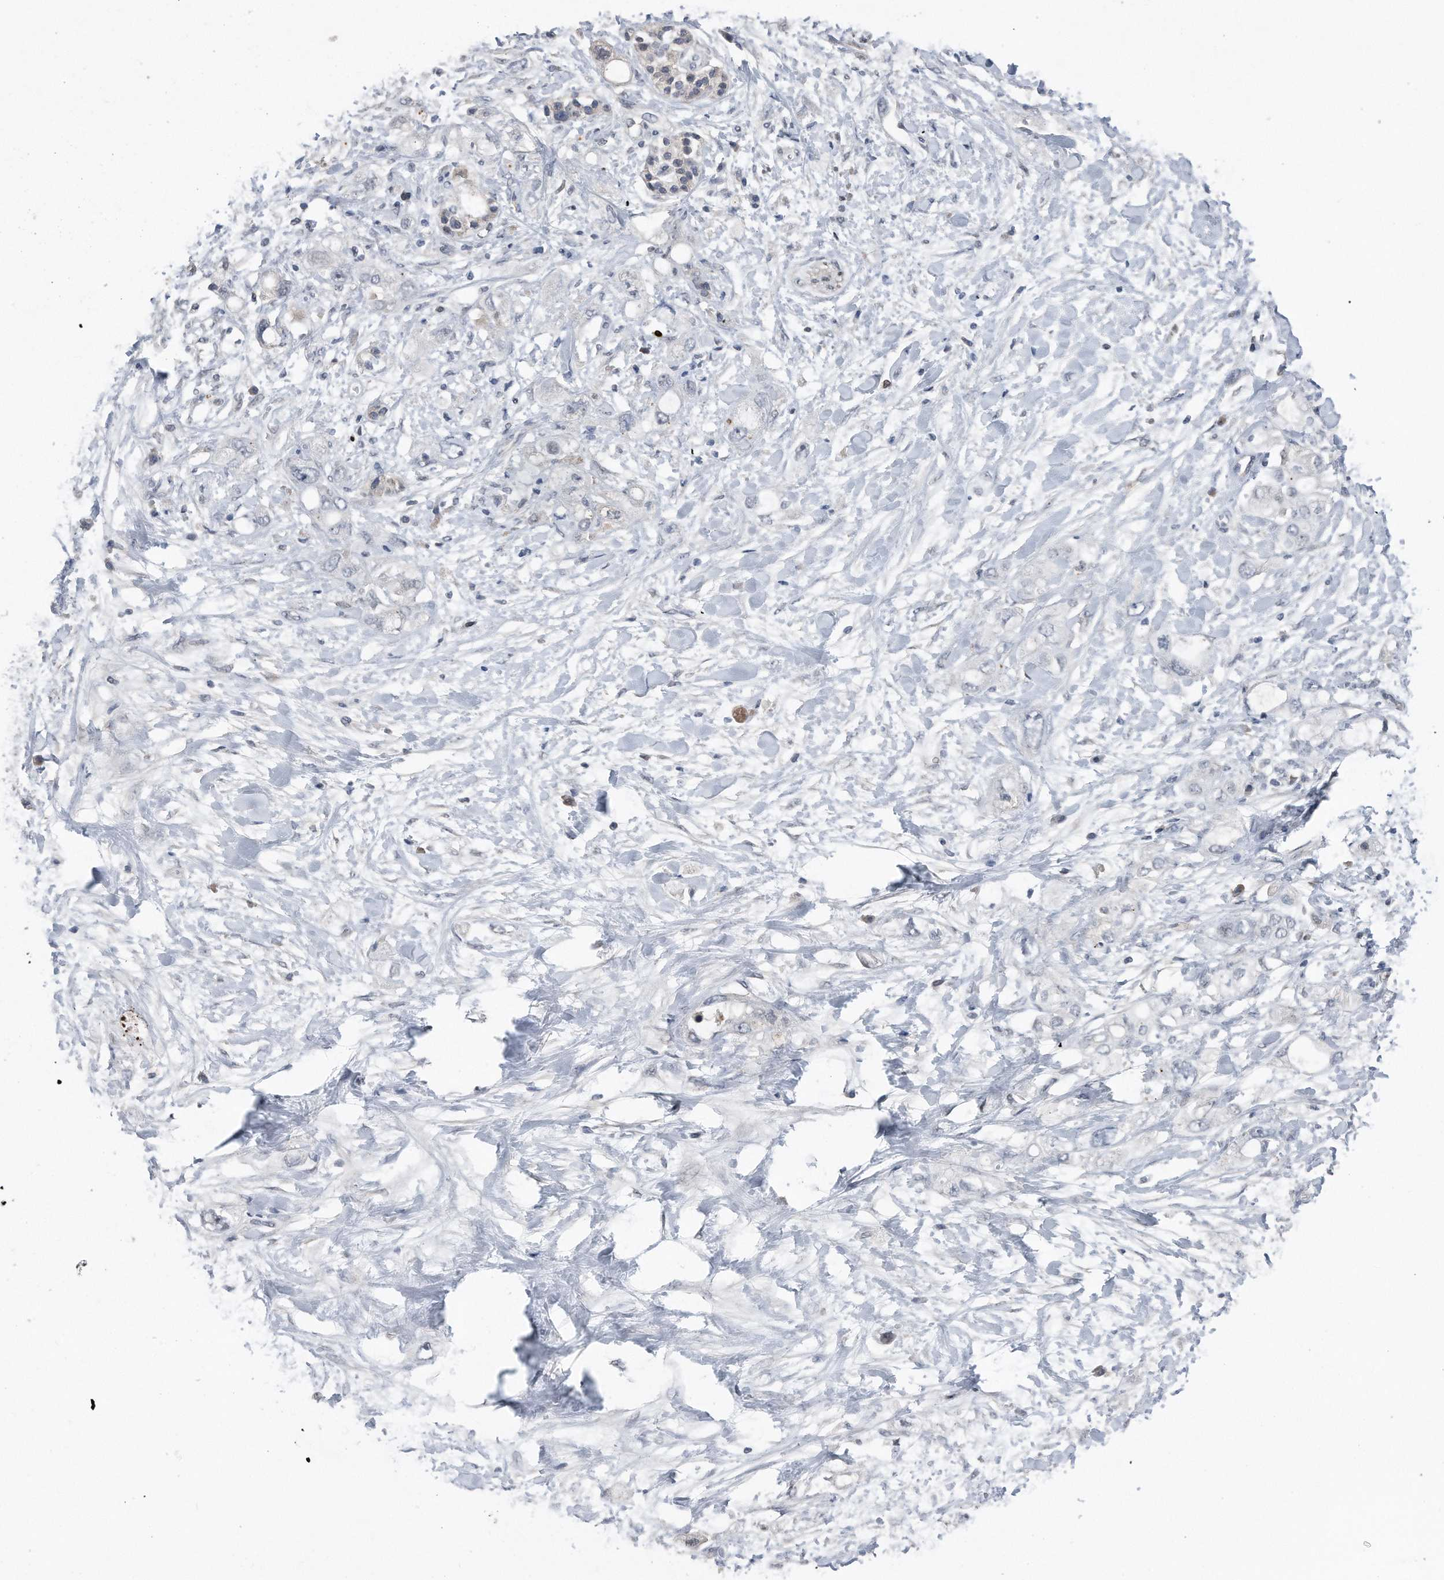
{"staining": {"intensity": "negative", "quantity": "none", "location": "none"}, "tissue": "pancreatic cancer", "cell_type": "Tumor cells", "image_type": "cancer", "snomed": [{"axis": "morphology", "description": "Adenocarcinoma, NOS"}, {"axis": "topography", "description": "Pancreas"}], "caption": "This is an immunohistochemistry histopathology image of human adenocarcinoma (pancreatic). There is no expression in tumor cells.", "gene": "DST", "patient": {"sex": "female", "age": 56}}